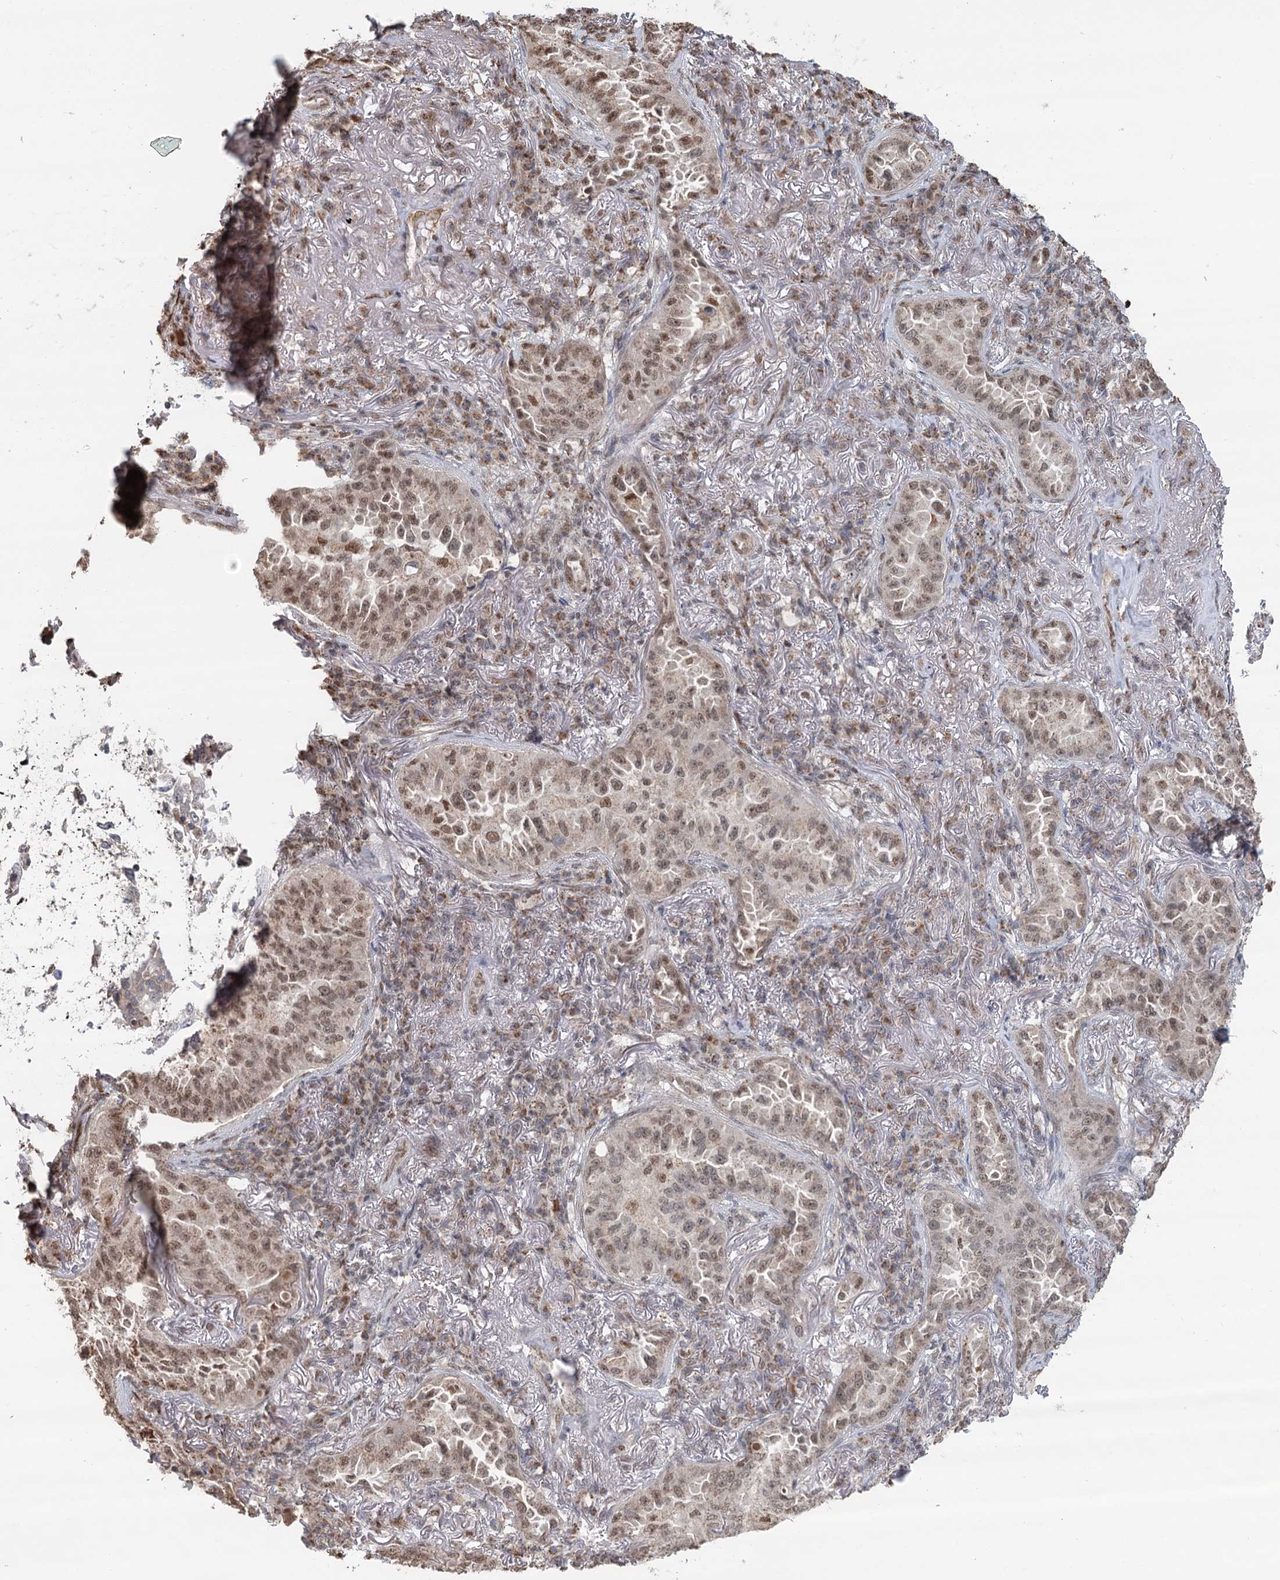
{"staining": {"intensity": "weak", "quantity": ">75%", "location": "nuclear"}, "tissue": "lung cancer", "cell_type": "Tumor cells", "image_type": "cancer", "snomed": [{"axis": "morphology", "description": "Adenocarcinoma, NOS"}, {"axis": "topography", "description": "Lung"}], "caption": "Lung cancer (adenocarcinoma) stained for a protein displays weak nuclear positivity in tumor cells.", "gene": "GPALPP1", "patient": {"sex": "female", "age": 69}}